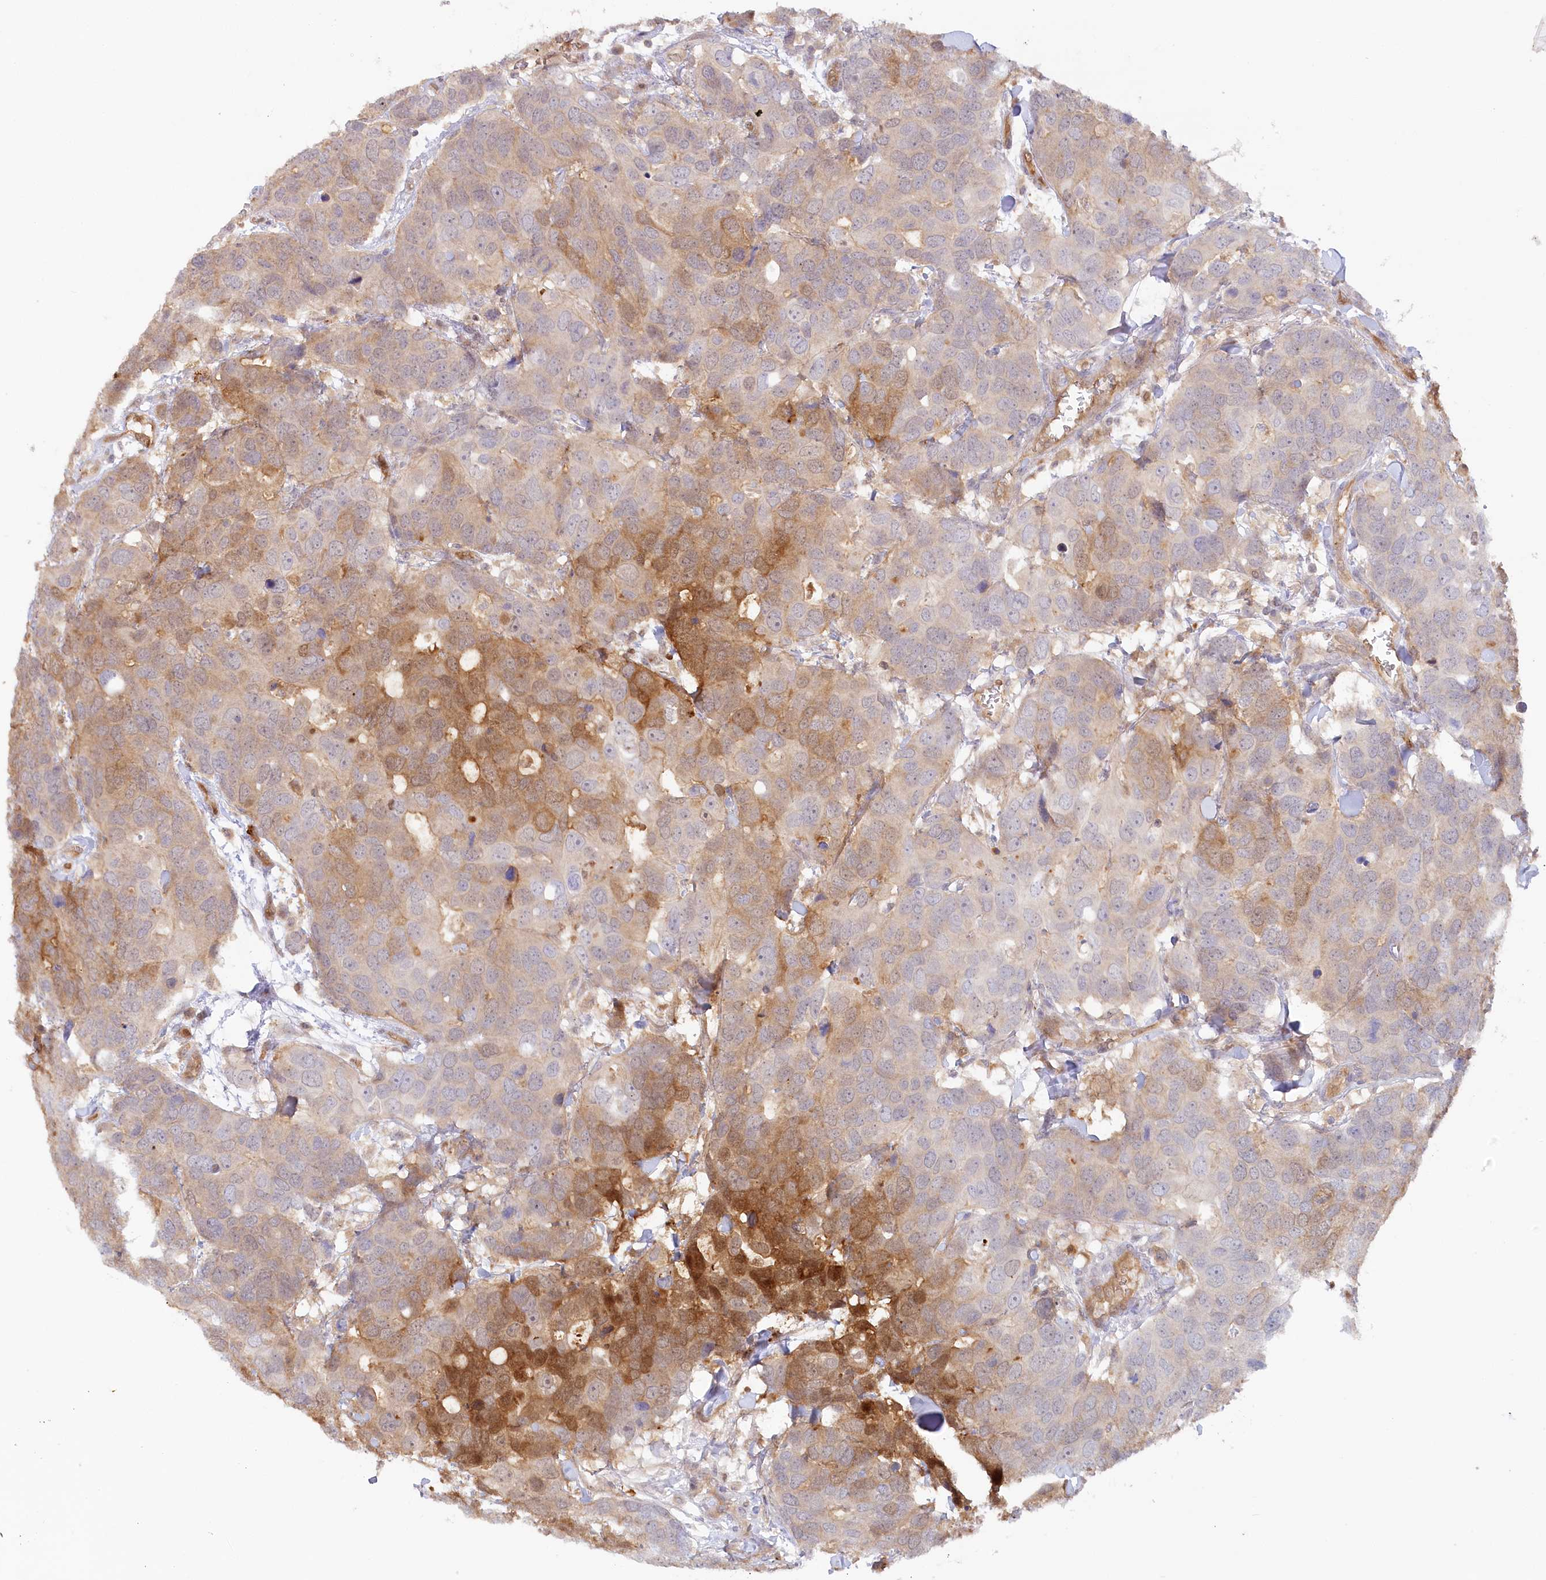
{"staining": {"intensity": "strong", "quantity": "<25%", "location": "cytoplasmic/membranous"}, "tissue": "breast cancer", "cell_type": "Tumor cells", "image_type": "cancer", "snomed": [{"axis": "morphology", "description": "Duct carcinoma"}, {"axis": "topography", "description": "Breast"}], "caption": "Human breast invasive ductal carcinoma stained with a brown dye exhibits strong cytoplasmic/membranous positive staining in about <25% of tumor cells.", "gene": "GBE1", "patient": {"sex": "female", "age": 83}}